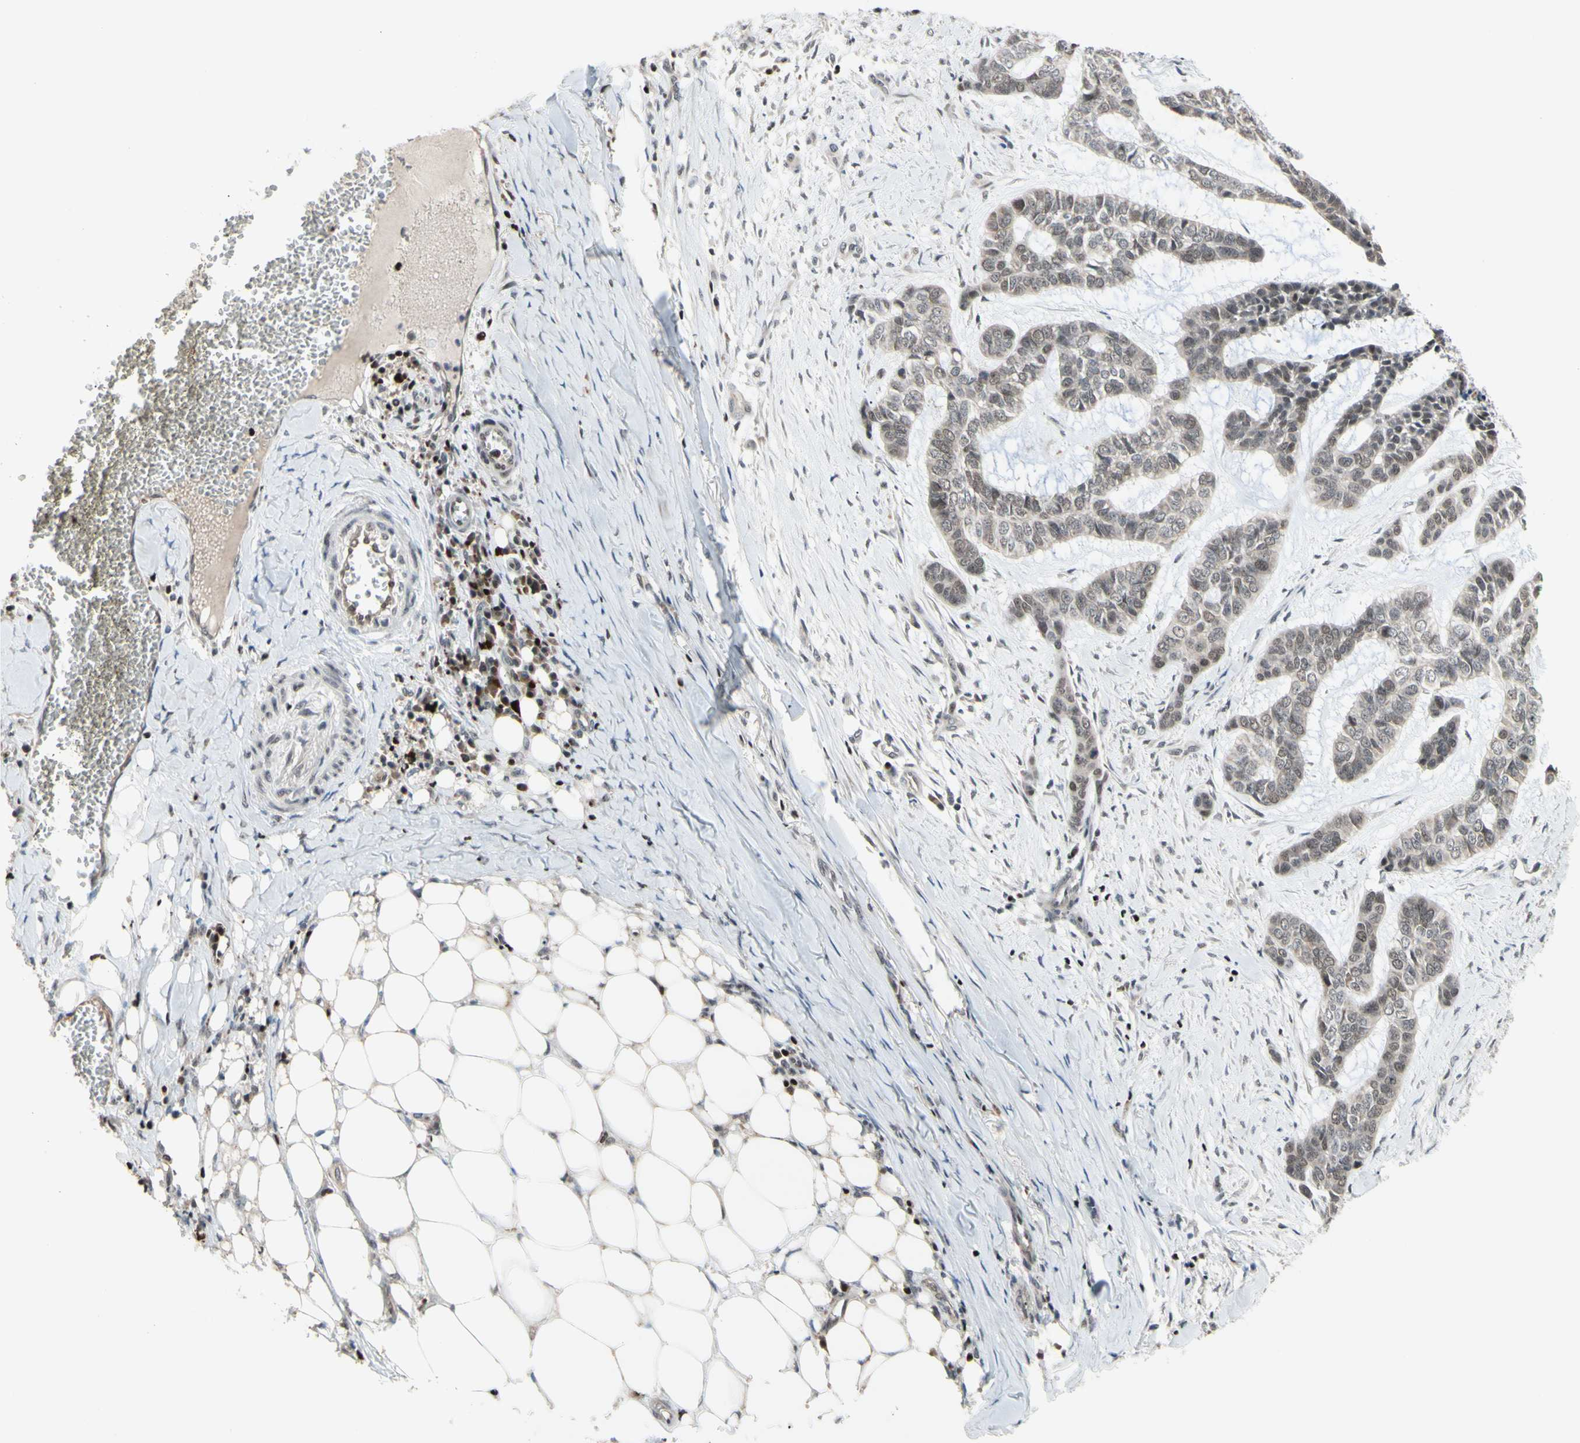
{"staining": {"intensity": "negative", "quantity": "none", "location": "none"}, "tissue": "skin cancer", "cell_type": "Tumor cells", "image_type": "cancer", "snomed": [{"axis": "morphology", "description": "Basal cell carcinoma"}, {"axis": "topography", "description": "Skin"}], "caption": "Immunohistochemical staining of skin basal cell carcinoma demonstrates no significant staining in tumor cells.", "gene": "SP4", "patient": {"sex": "female", "age": 64}}